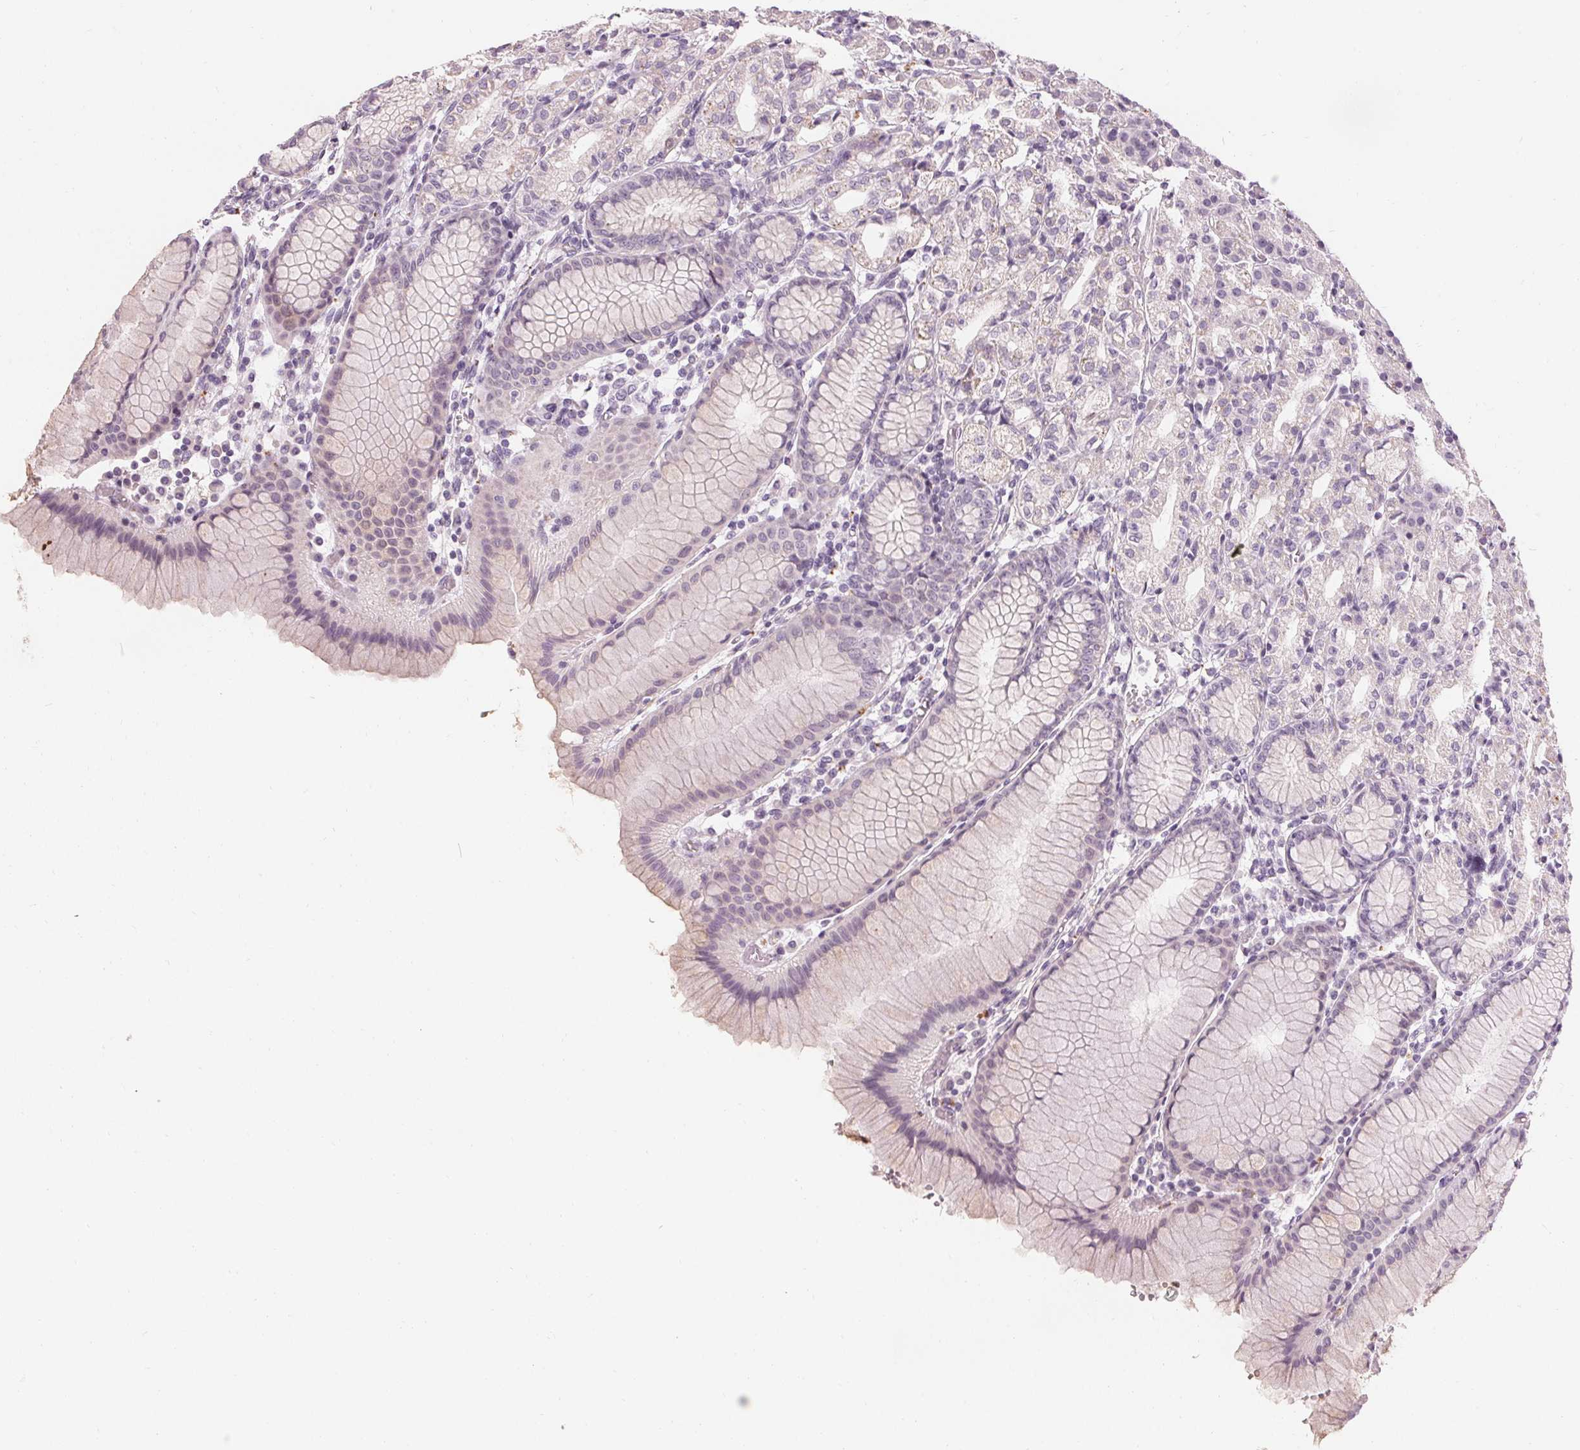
{"staining": {"intensity": "moderate", "quantity": "<25%", "location": "cytoplasmic/membranous"}, "tissue": "stomach", "cell_type": "Glandular cells", "image_type": "normal", "snomed": [{"axis": "morphology", "description": "Normal tissue, NOS"}, {"axis": "topography", "description": "Stomach"}], "caption": "About <25% of glandular cells in normal stomach reveal moderate cytoplasmic/membranous protein positivity as visualized by brown immunohistochemical staining.", "gene": "HOPX", "patient": {"sex": "female", "age": 57}}